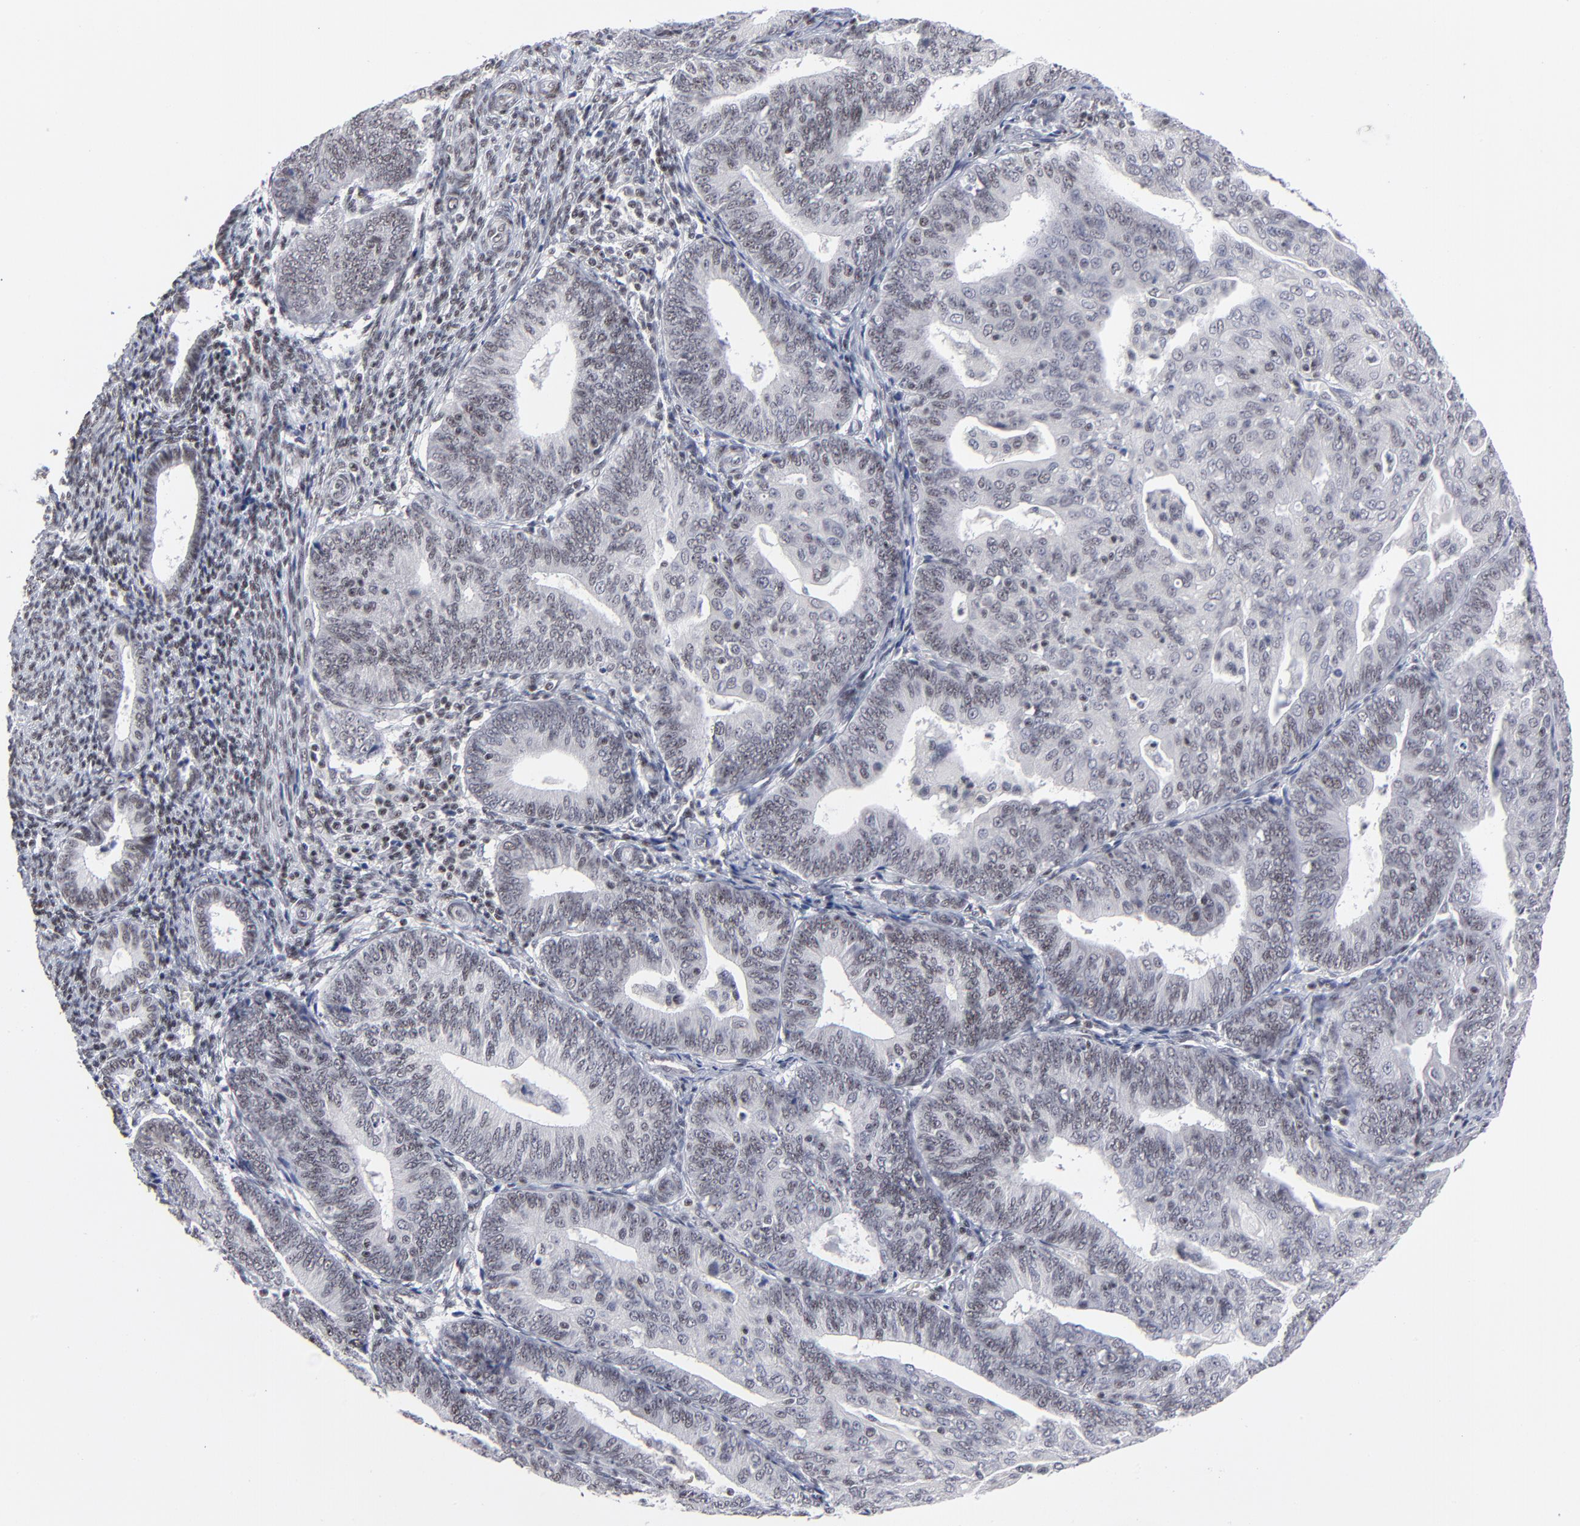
{"staining": {"intensity": "weak", "quantity": "25%-75%", "location": "nuclear"}, "tissue": "endometrial cancer", "cell_type": "Tumor cells", "image_type": "cancer", "snomed": [{"axis": "morphology", "description": "Adenocarcinoma, NOS"}, {"axis": "topography", "description": "Endometrium"}], "caption": "High-power microscopy captured an immunohistochemistry micrograph of adenocarcinoma (endometrial), revealing weak nuclear staining in about 25%-75% of tumor cells.", "gene": "SP2", "patient": {"sex": "female", "age": 56}}